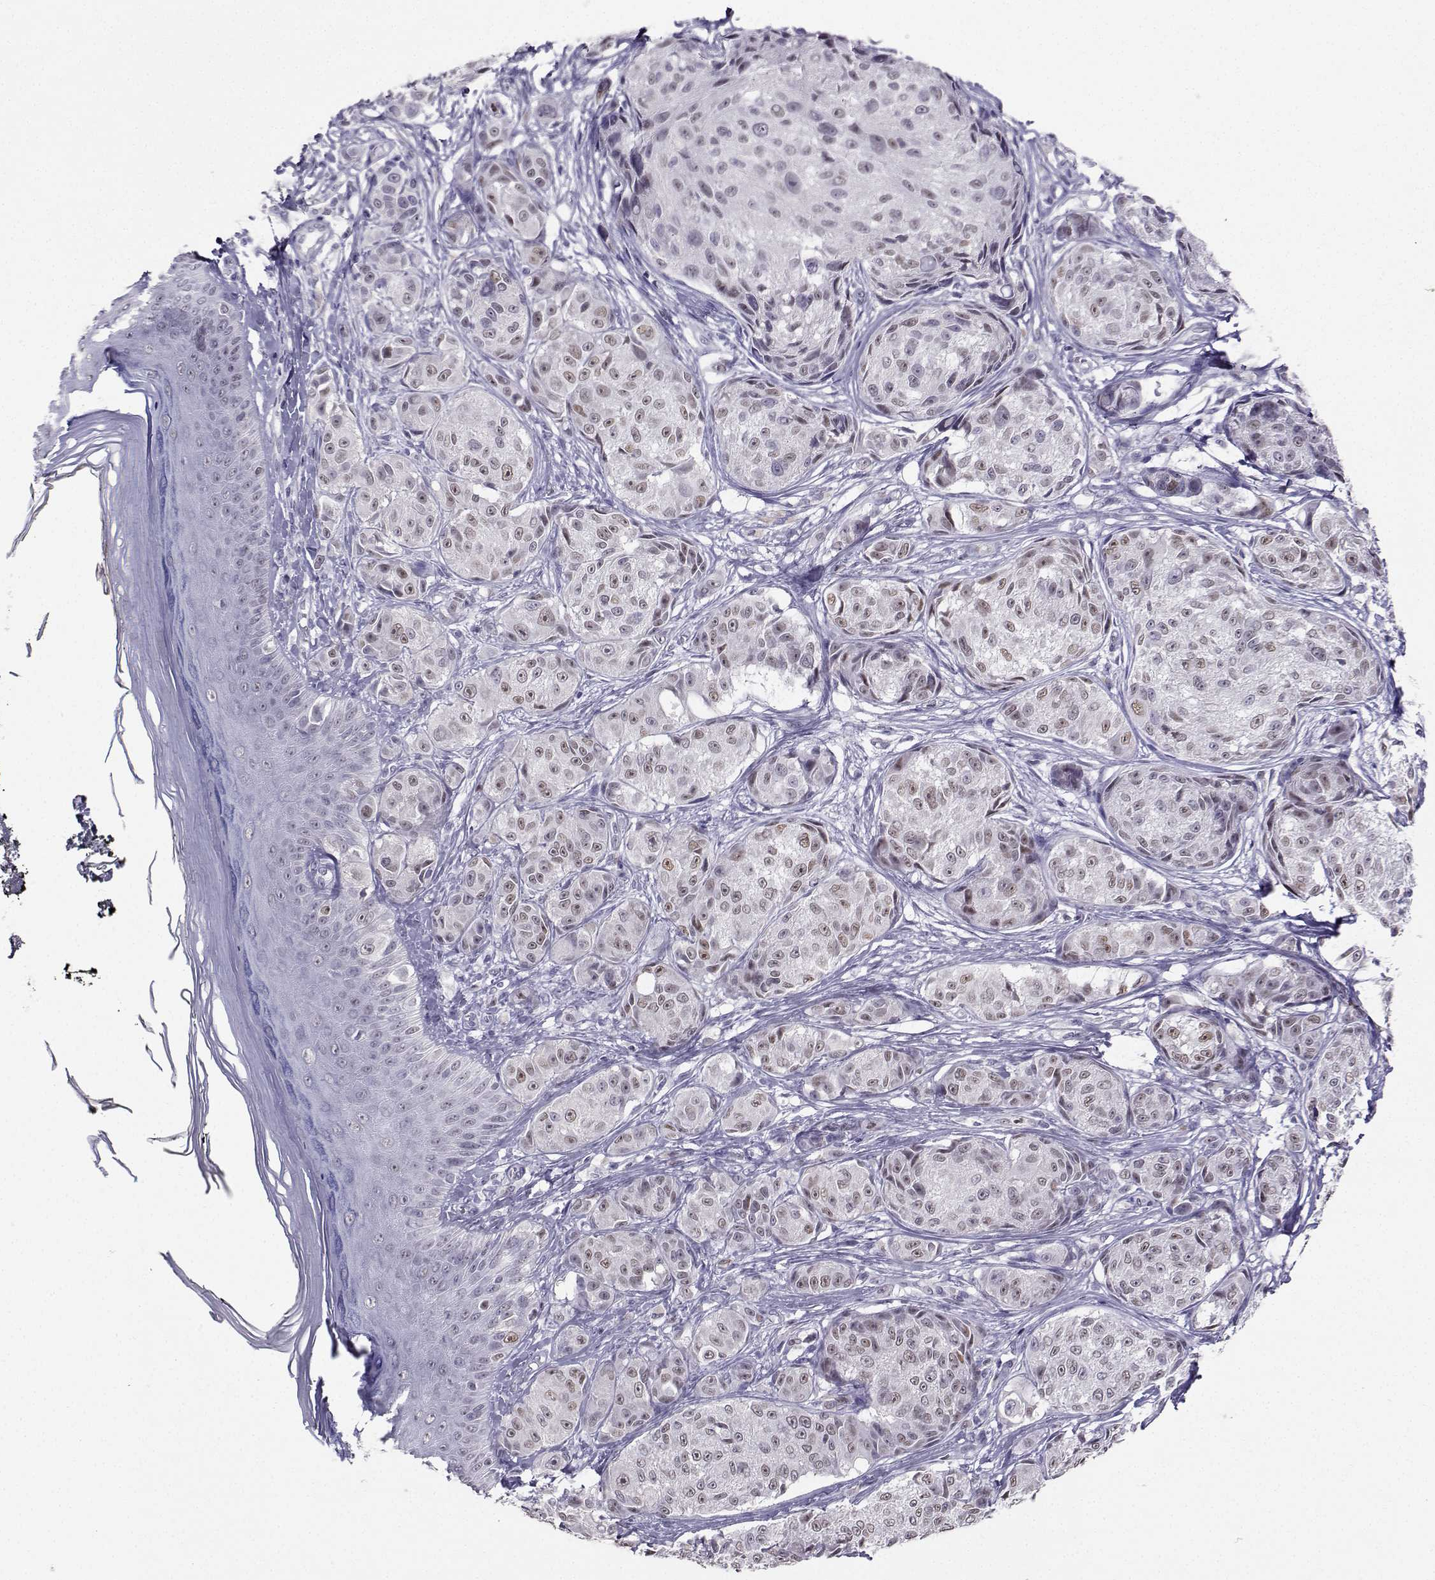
{"staining": {"intensity": "weak", "quantity": "25%-75%", "location": "nuclear"}, "tissue": "melanoma", "cell_type": "Tumor cells", "image_type": "cancer", "snomed": [{"axis": "morphology", "description": "Malignant melanoma, NOS"}, {"axis": "topography", "description": "Skin"}], "caption": "The image reveals staining of malignant melanoma, revealing weak nuclear protein expression (brown color) within tumor cells.", "gene": "TEDC2", "patient": {"sex": "male", "age": 61}}